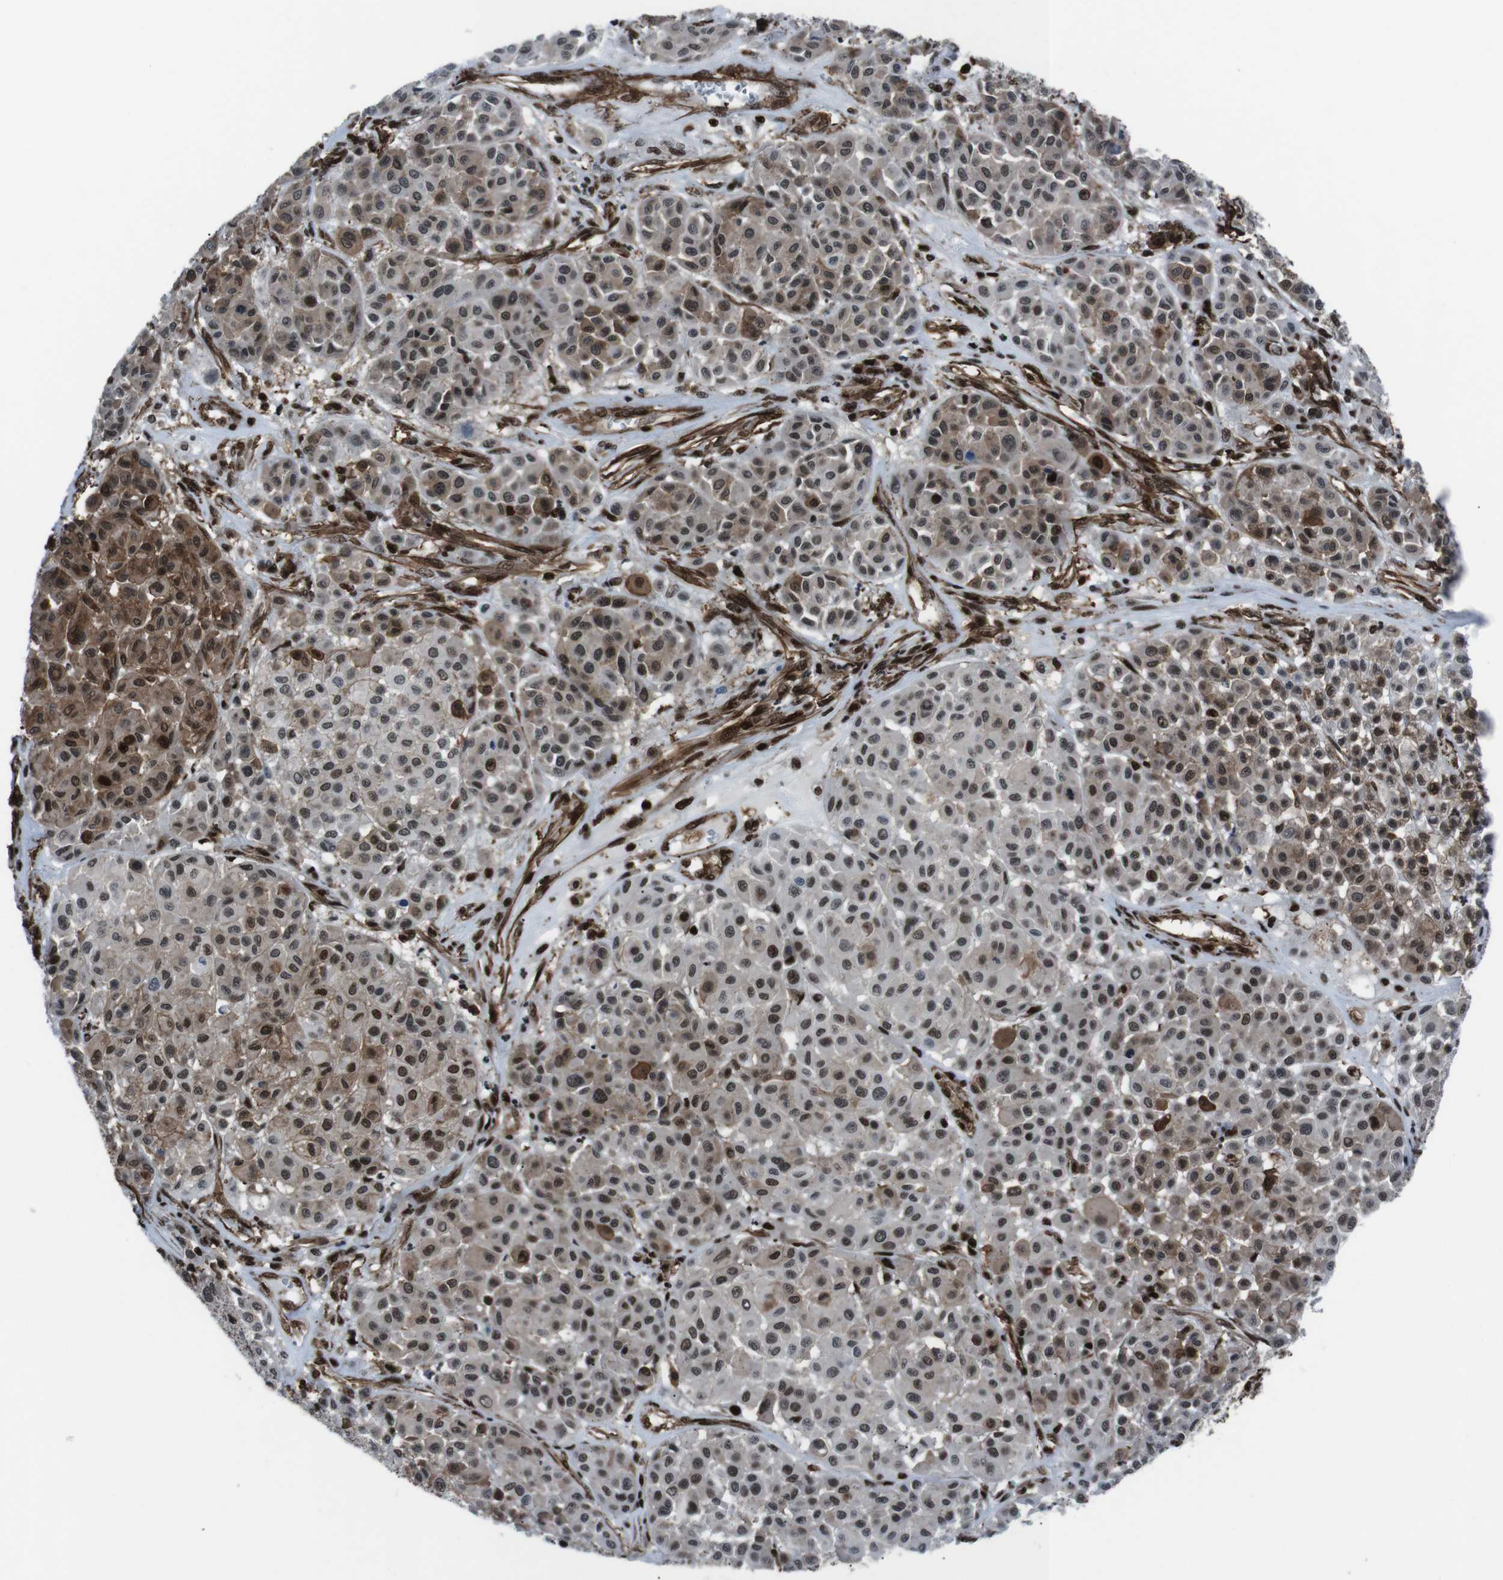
{"staining": {"intensity": "moderate", "quantity": ">75%", "location": "cytoplasmic/membranous,nuclear"}, "tissue": "melanoma", "cell_type": "Tumor cells", "image_type": "cancer", "snomed": [{"axis": "morphology", "description": "Malignant melanoma, Metastatic site"}, {"axis": "topography", "description": "Soft tissue"}], "caption": "Human malignant melanoma (metastatic site) stained with a brown dye shows moderate cytoplasmic/membranous and nuclear positive staining in approximately >75% of tumor cells.", "gene": "HNRNPU", "patient": {"sex": "male", "age": 41}}